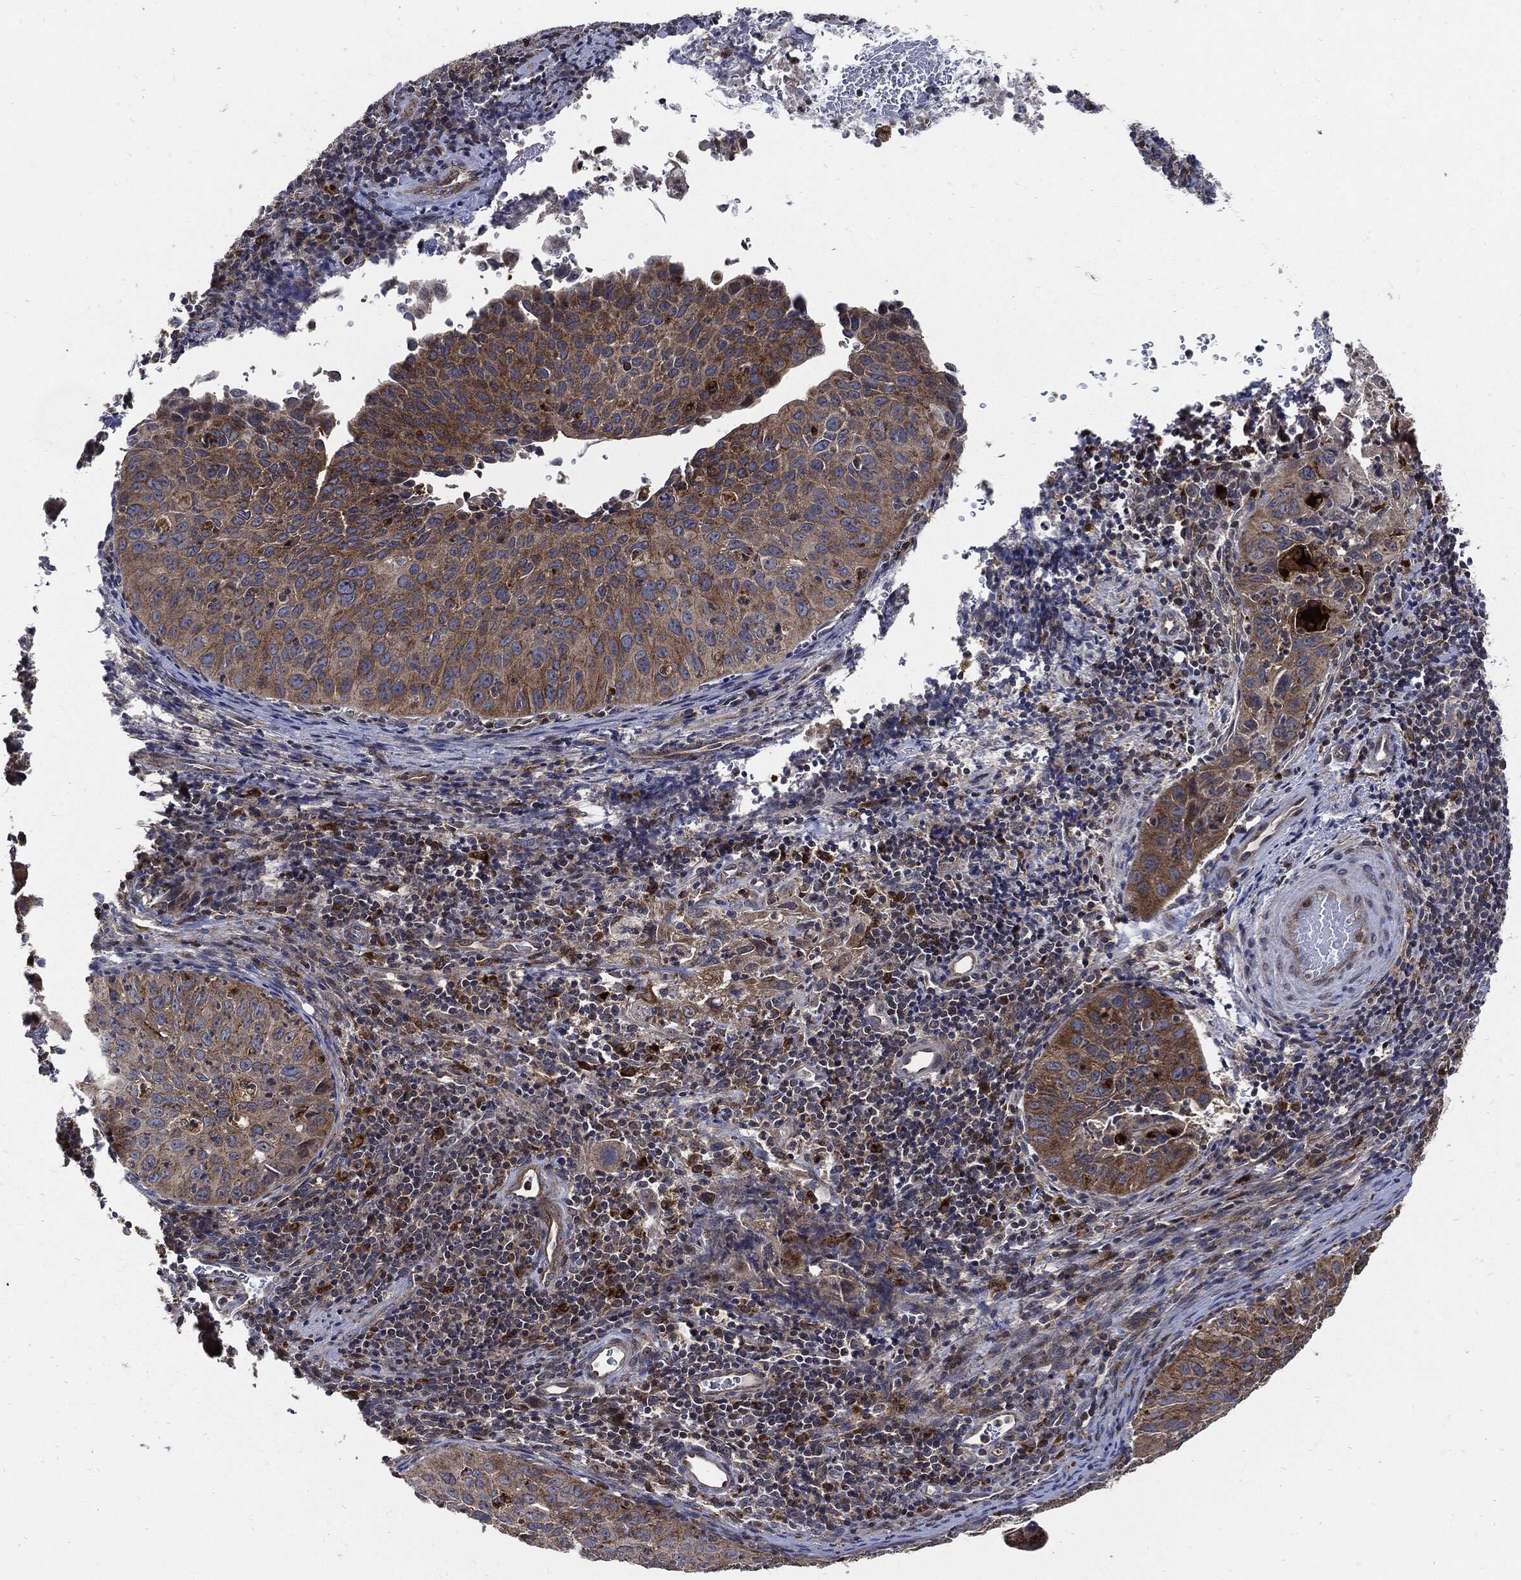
{"staining": {"intensity": "moderate", "quantity": ">75%", "location": "cytoplasmic/membranous"}, "tissue": "cervical cancer", "cell_type": "Tumor cells", "image_type": "cancer", "snomed": [{"axis": "morphology", "description": "Squamous cell carcinoma, NOS"}, {"axis": "topography", "description": "Cervix"}], "caption": "Protein staining demonstrates moderate cytoplasmic/membranous expression in approximately >75% of tumor cells in cervical cancer.", "gene": "SLC31A2", "patient": {"sex": "female", "age": 26}}